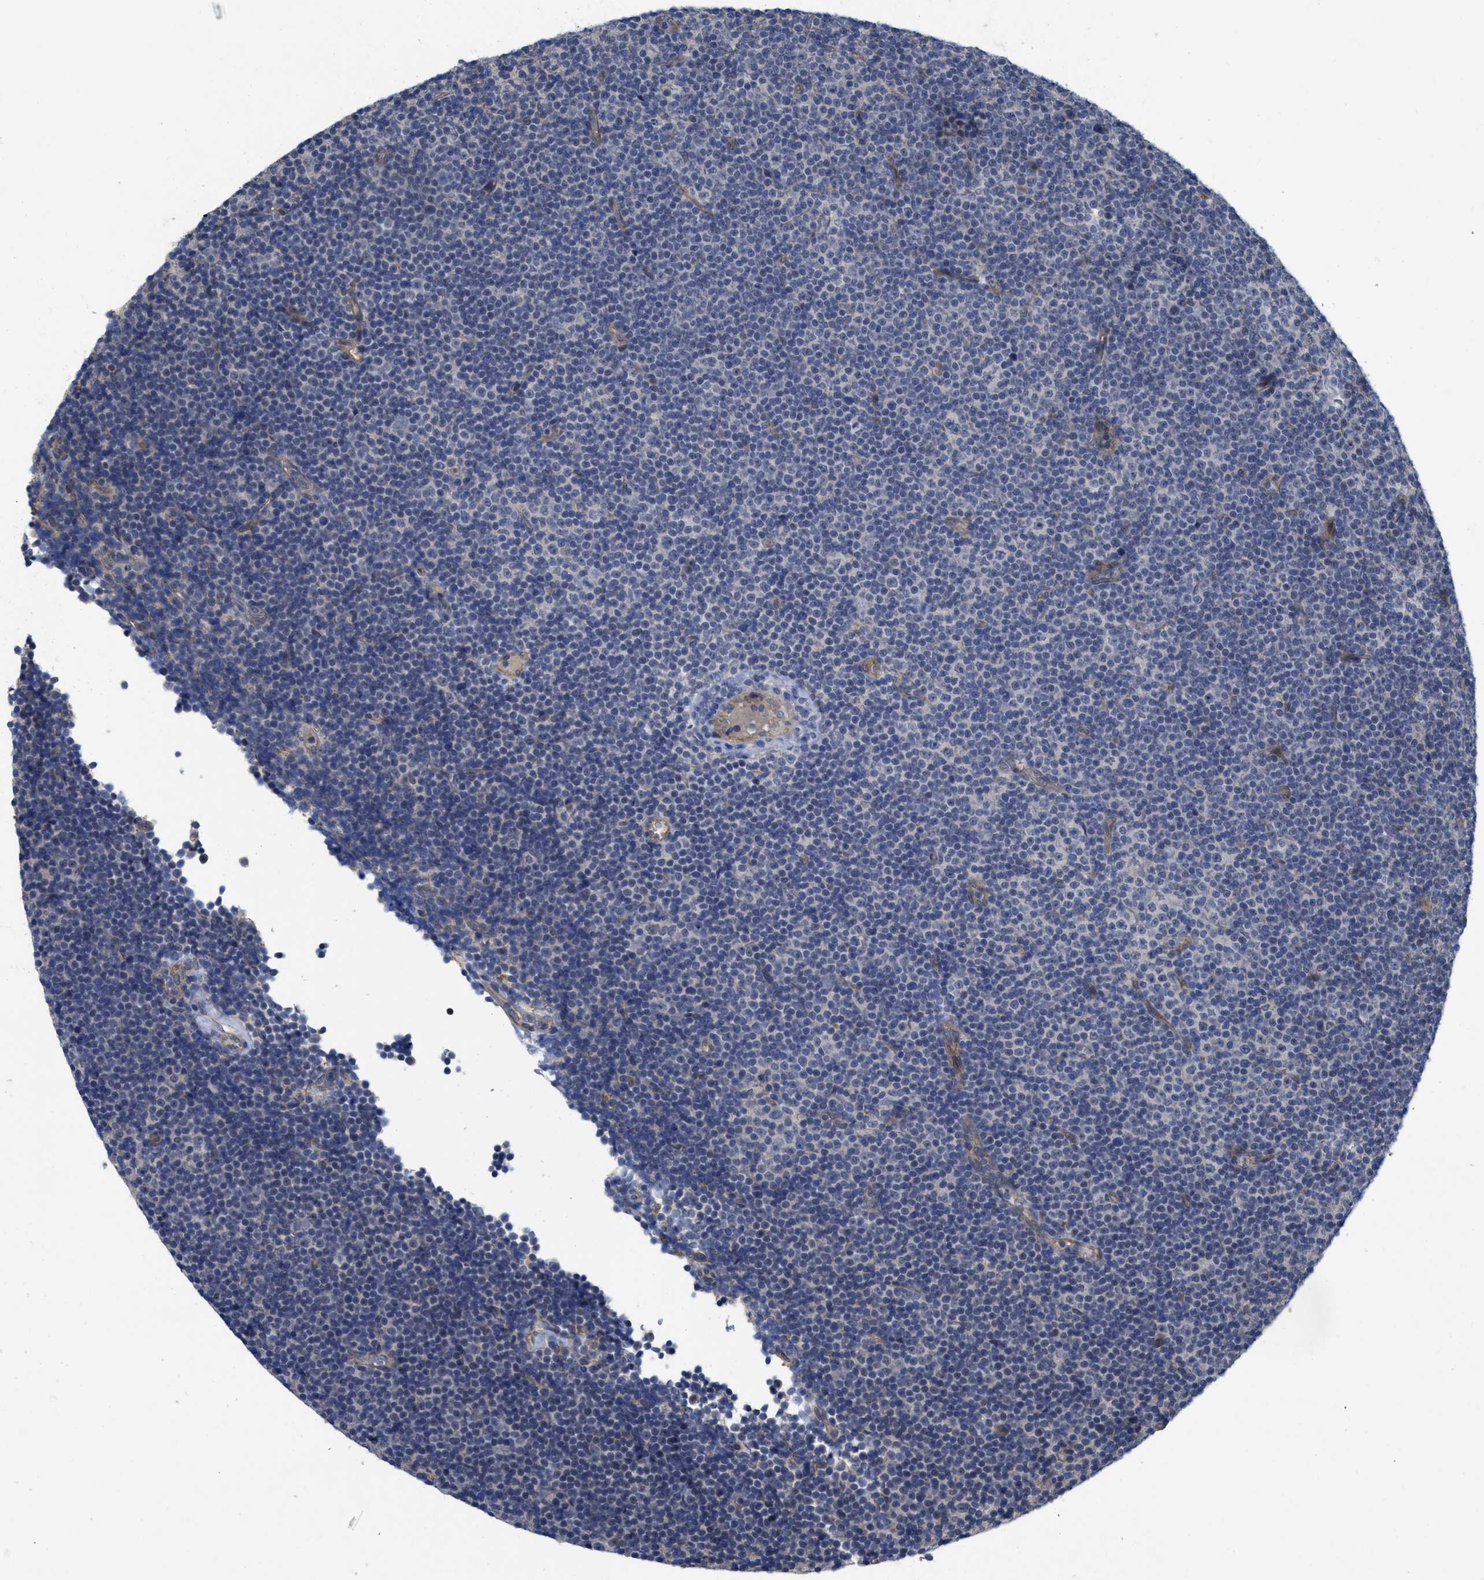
{"staining": {"intensity": "negative", "quantity": "none", "location": "none"}, "tissue": "lymphoma", "cell_type": "Tumor cells", "image_type": "cancer", "snomed": [{"axis": "morphology", "description": "Malignant lymphoma, non-Hodgkin's type, Low grade"}, {"axis": "topography", "description": "Lymph node"}], "caption": "DAB (3,3'-diaminobenzidine) immunohistochemical staining of low-grade malignant lymphoma, non-Hodgkin's type shows no significant positivity in tumor cells.", "gene": "ARHGEF26", "patient": {"sex": "female", "age": 67}}